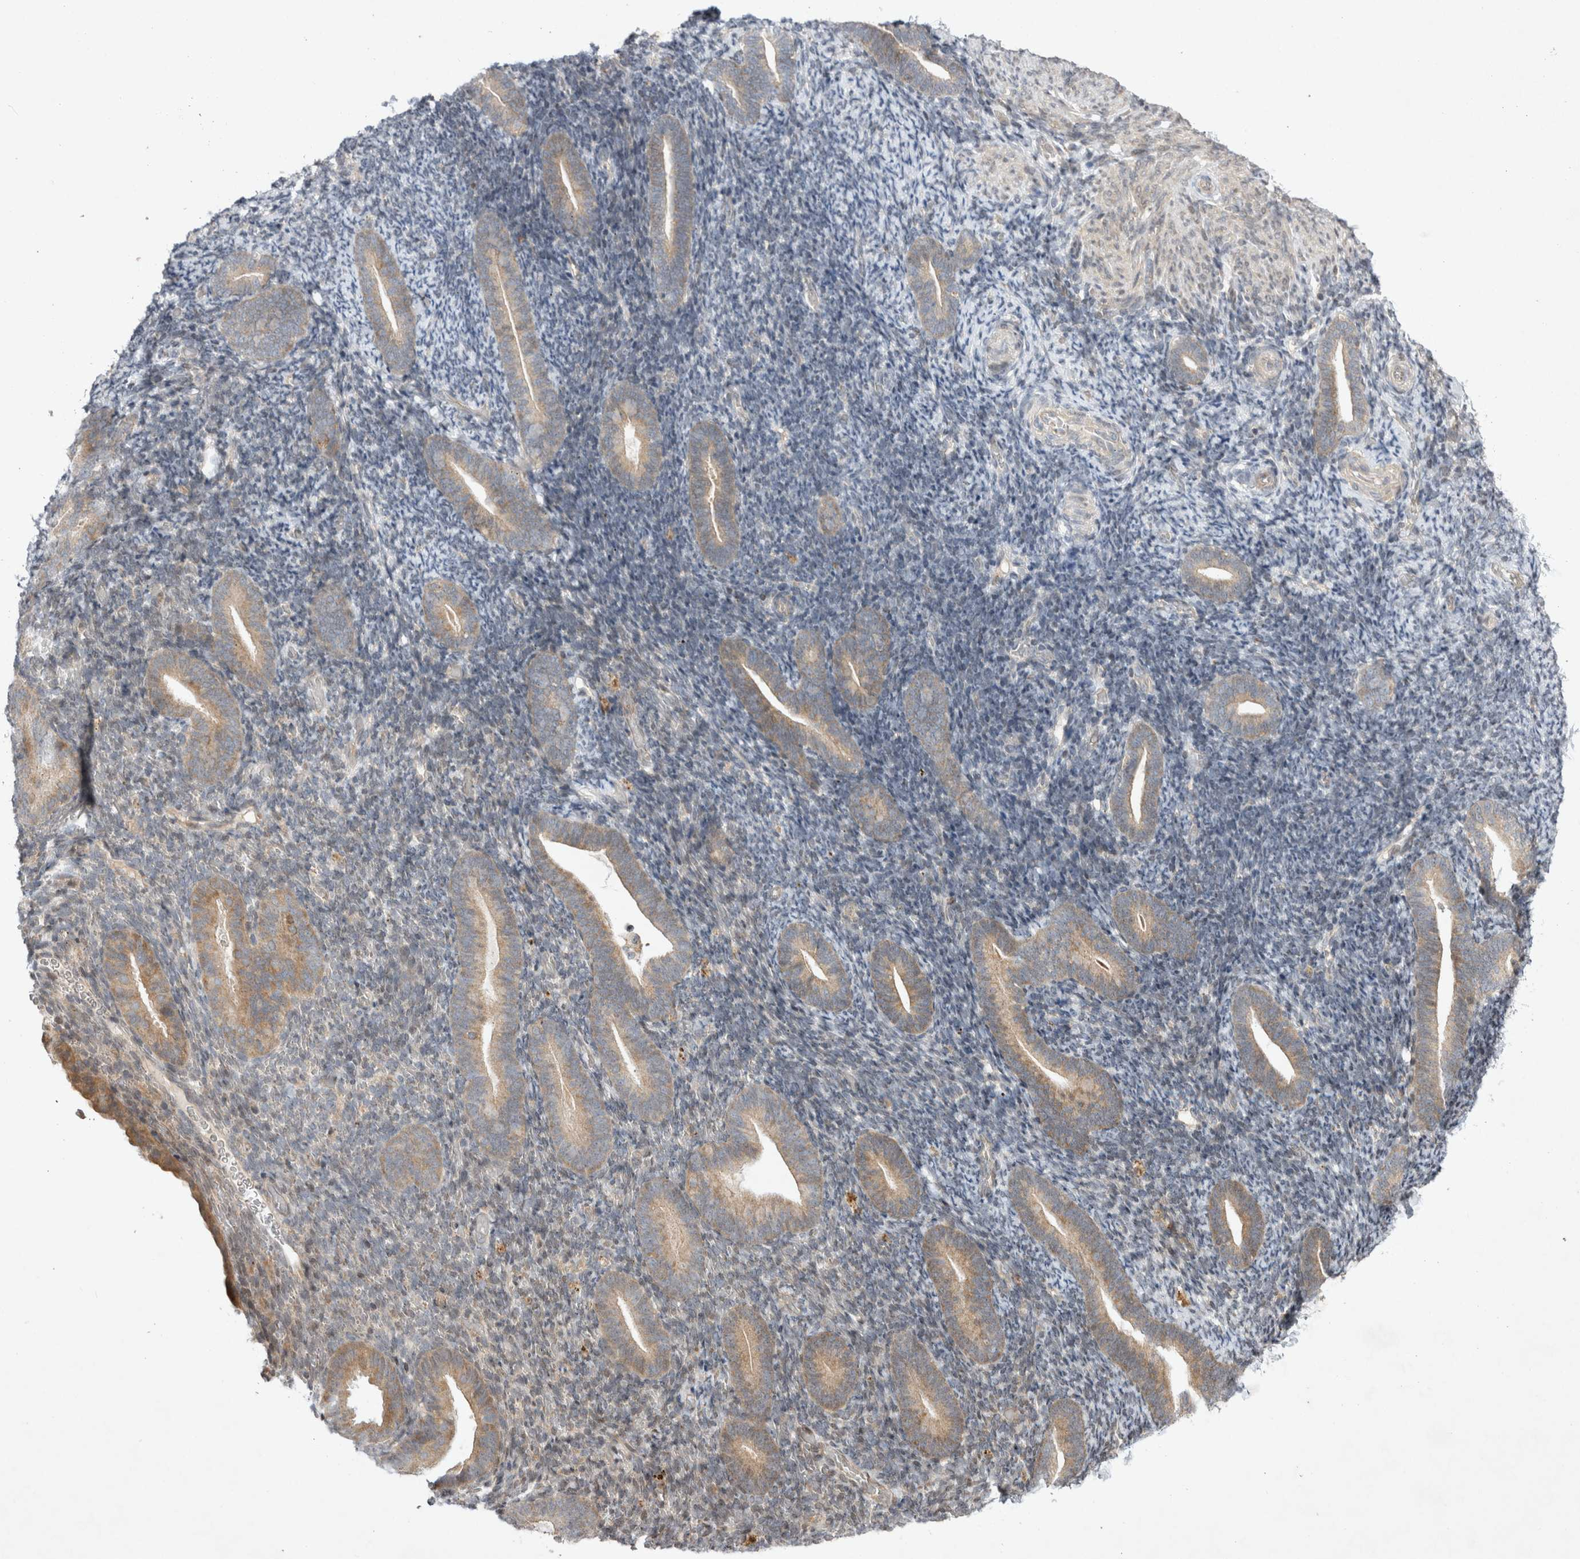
{"staining": {"intensity": "negative", "quantity": "none", "location": "none"}, "tissue": "endometrium", "cell_type": "Cells in endometrial stroma", "image_type": "normal", "snomed": [{"axis": "morphology", "description": "Normal tissue, NOS"}, {"axis": "topography", "description": "Endometrium"}], "caption": "A histopathology image of endometrium stained for a protein demonstrates no brown staining in cells in endometrial stroma. Brightfield microscopy of IHC stained with DAB (brown) and hematoxylin (blue), captured at high magnification.", "gene": "EIF2AK1", "patient": {"sex": "female", "age": 51}}